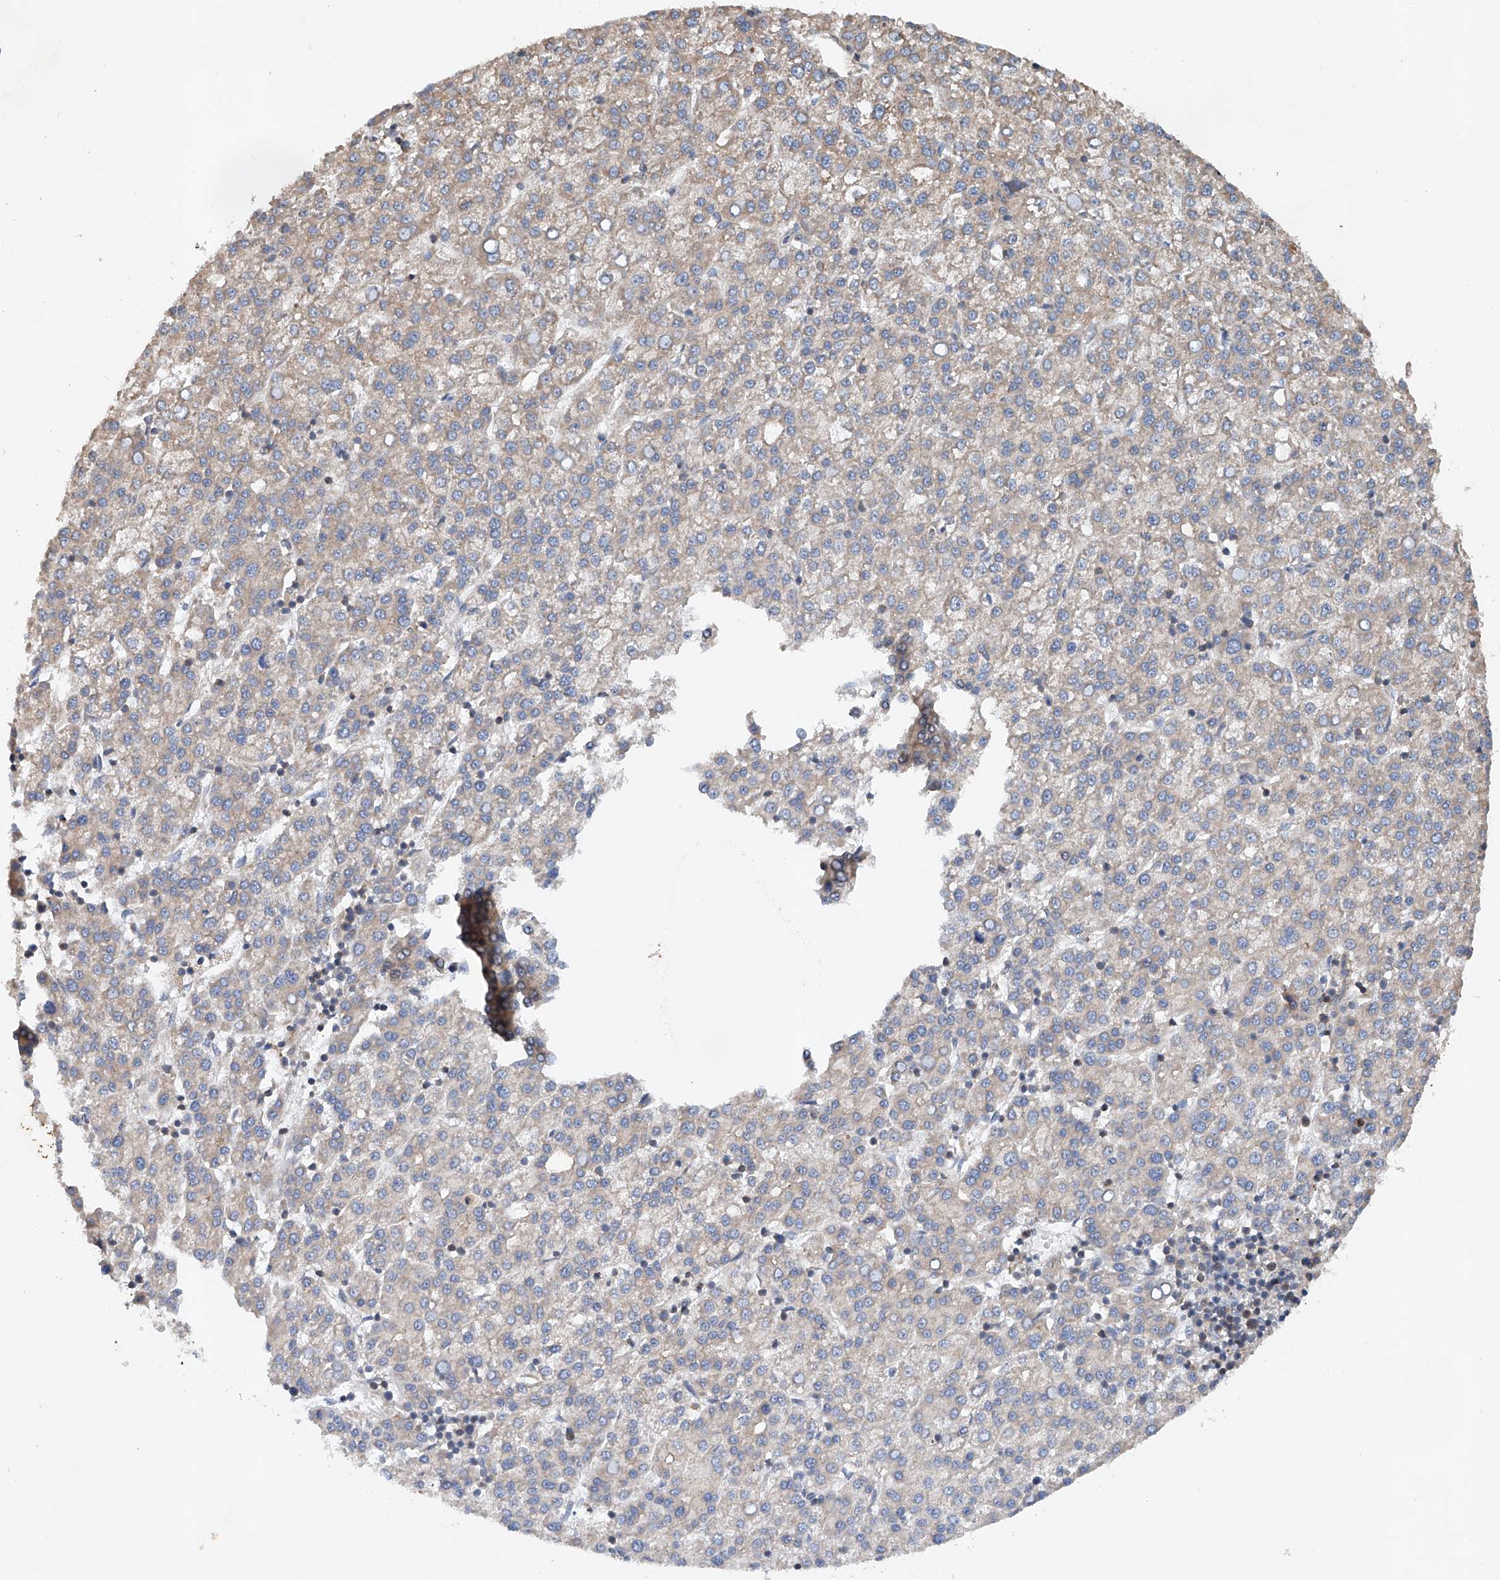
{"staining": {"intensity": "weak", "quantity": "<25%", "location": "cytoplasmic/membranous"}, "tissue": "liver cancer", "cell_type": "Tumor cells", "image_type": "cancer", "snomed": [{"axis": "morphology", "description": "Carcinoma, Hepatocellular, NOS"}, {"axis": "topography", "description": "Liver"}], "caption": "A photomicrograph of liver hepatocellular carcinoma stained for a protein exhibits no brown staining in tumor cells.", "gene": "CEP85L", "patient": {"sex": "female", "age": 58}}